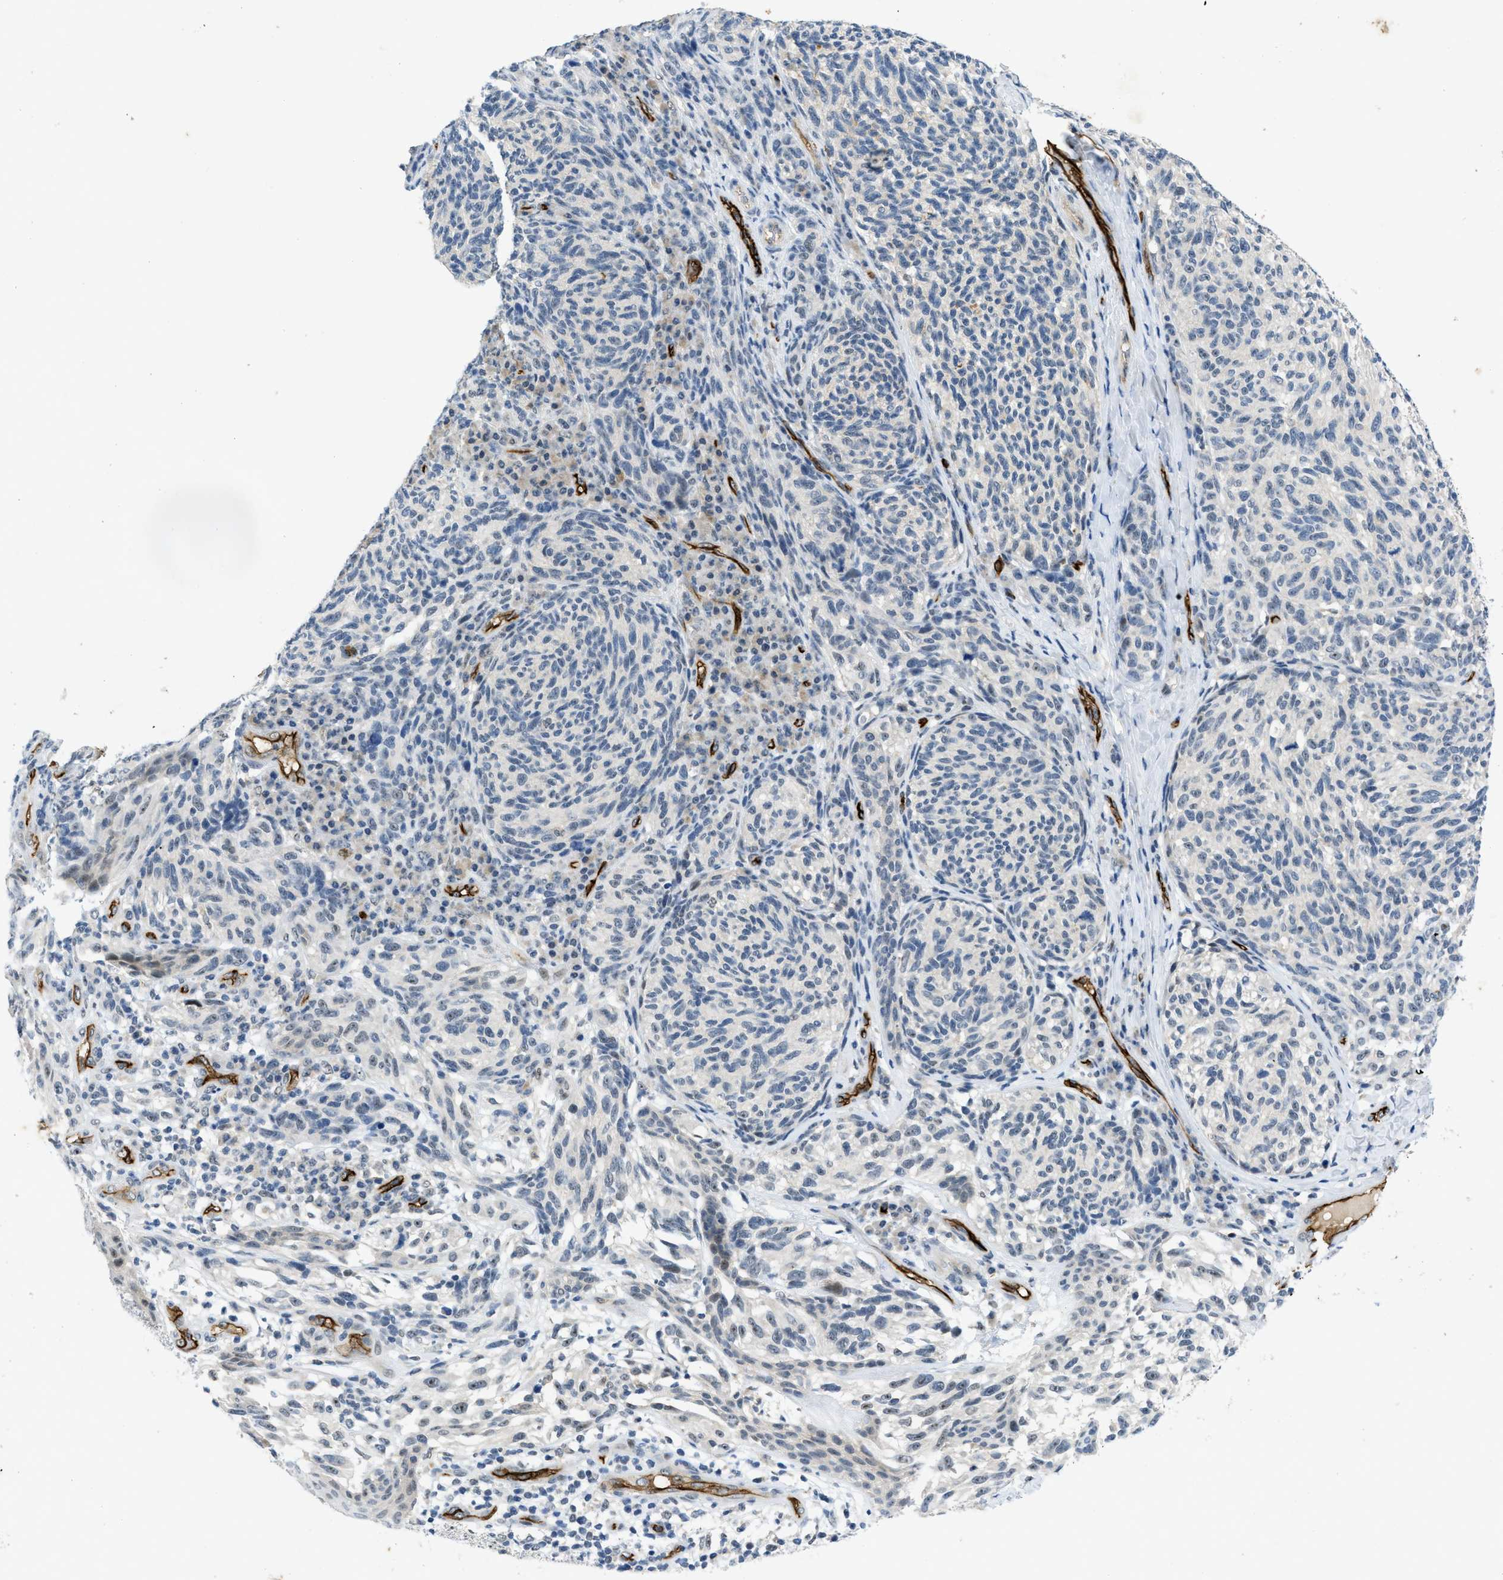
{"staining": {"intensity": "negative", "quantity": "none", "location": "none"}, "tissue": "melanoma", "cell_type": "Tumor cells", "image_type": "cancer", "snomed": [{"axis": "morphology", "description": "Malignant melanoma, NOS"}, {"axis": "topography", "description": "Skin"}], "caption": "Immunohistochemical staining of human malignant melanoma exhibits no significant positivity in tumor cells.", "gene": "SLCO2A1", "patient": {"sex": "female", "age": 73}}